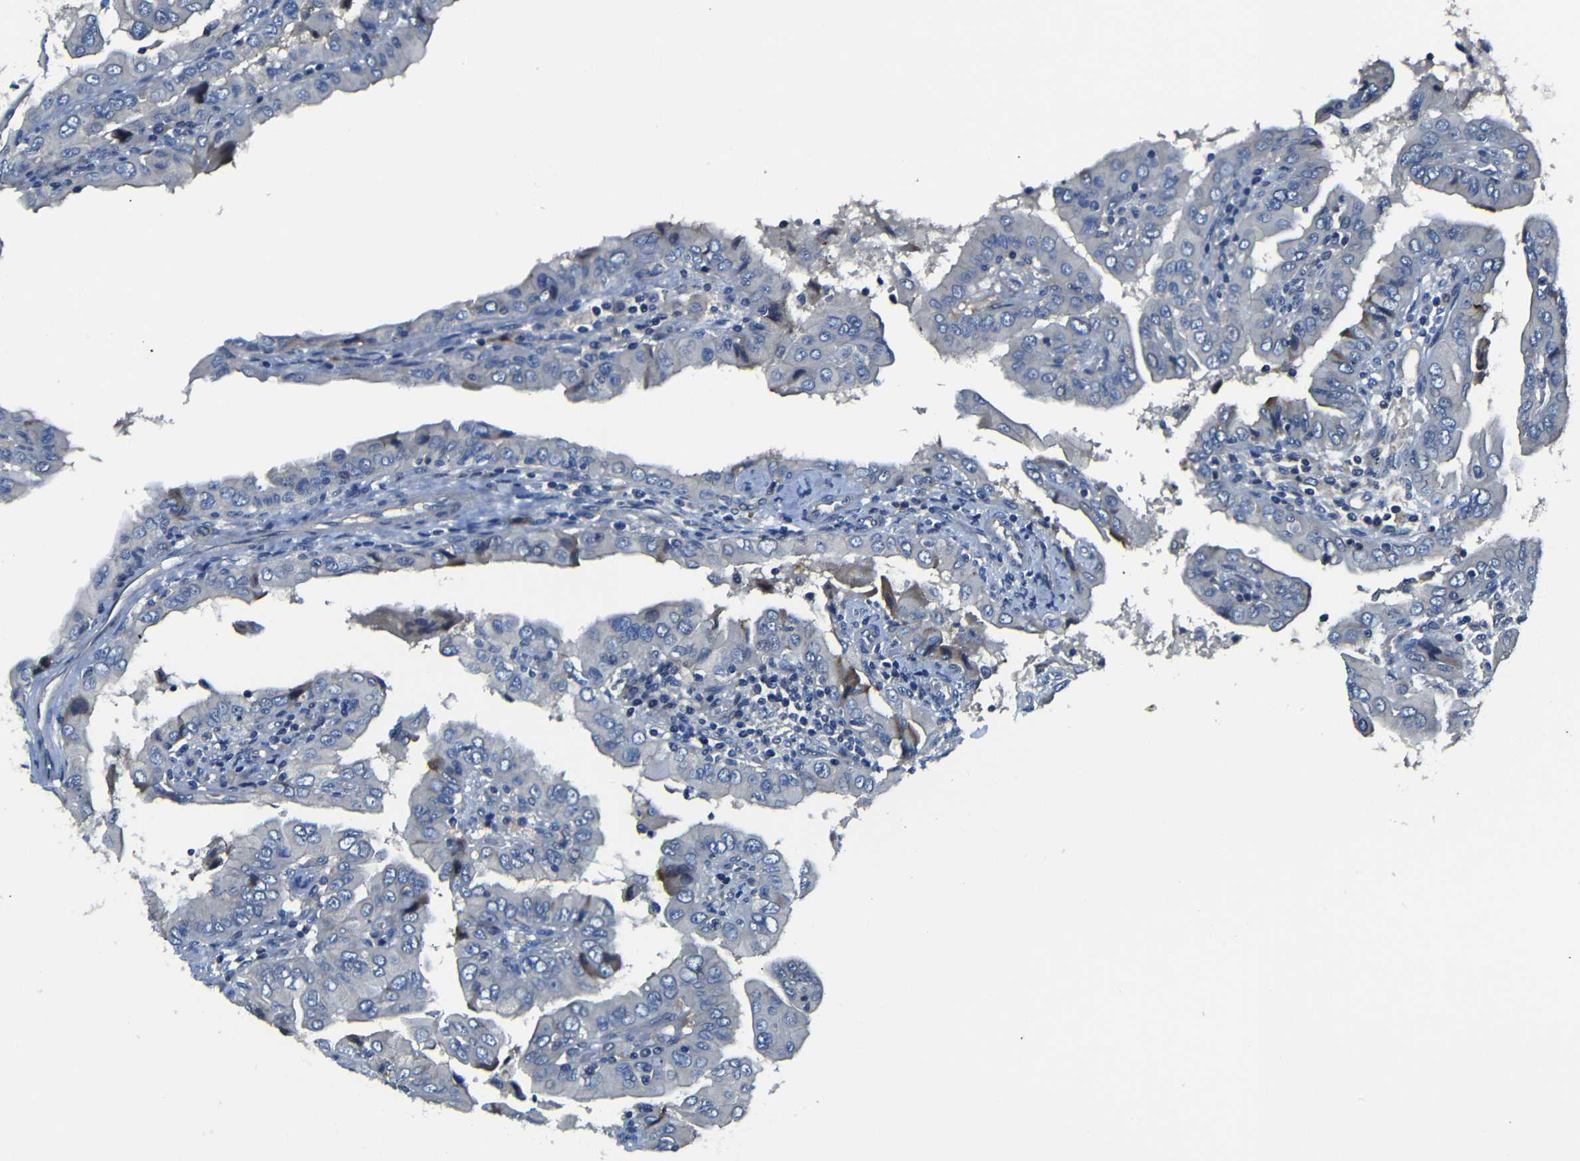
{"staining": {"intensity": "negative", "quantity": "none", "location": "none"}, "tissue": "thyroid cancer", "cell_type": "Tumor cells", "image_type": "cancer", "snomed": [{"axis": "morphology", "description": "Papillary adenocarcinoma, NOS"}, {"axis": "topography", "description": "Thyroid gland"}], "caption": "Tumor cells show no significant expression in papillary adenocarcinoma (thyroid). Nuclei are stained in blue.", "gene": "AFDN", "patient": {"sex": "male", "age": 33}}